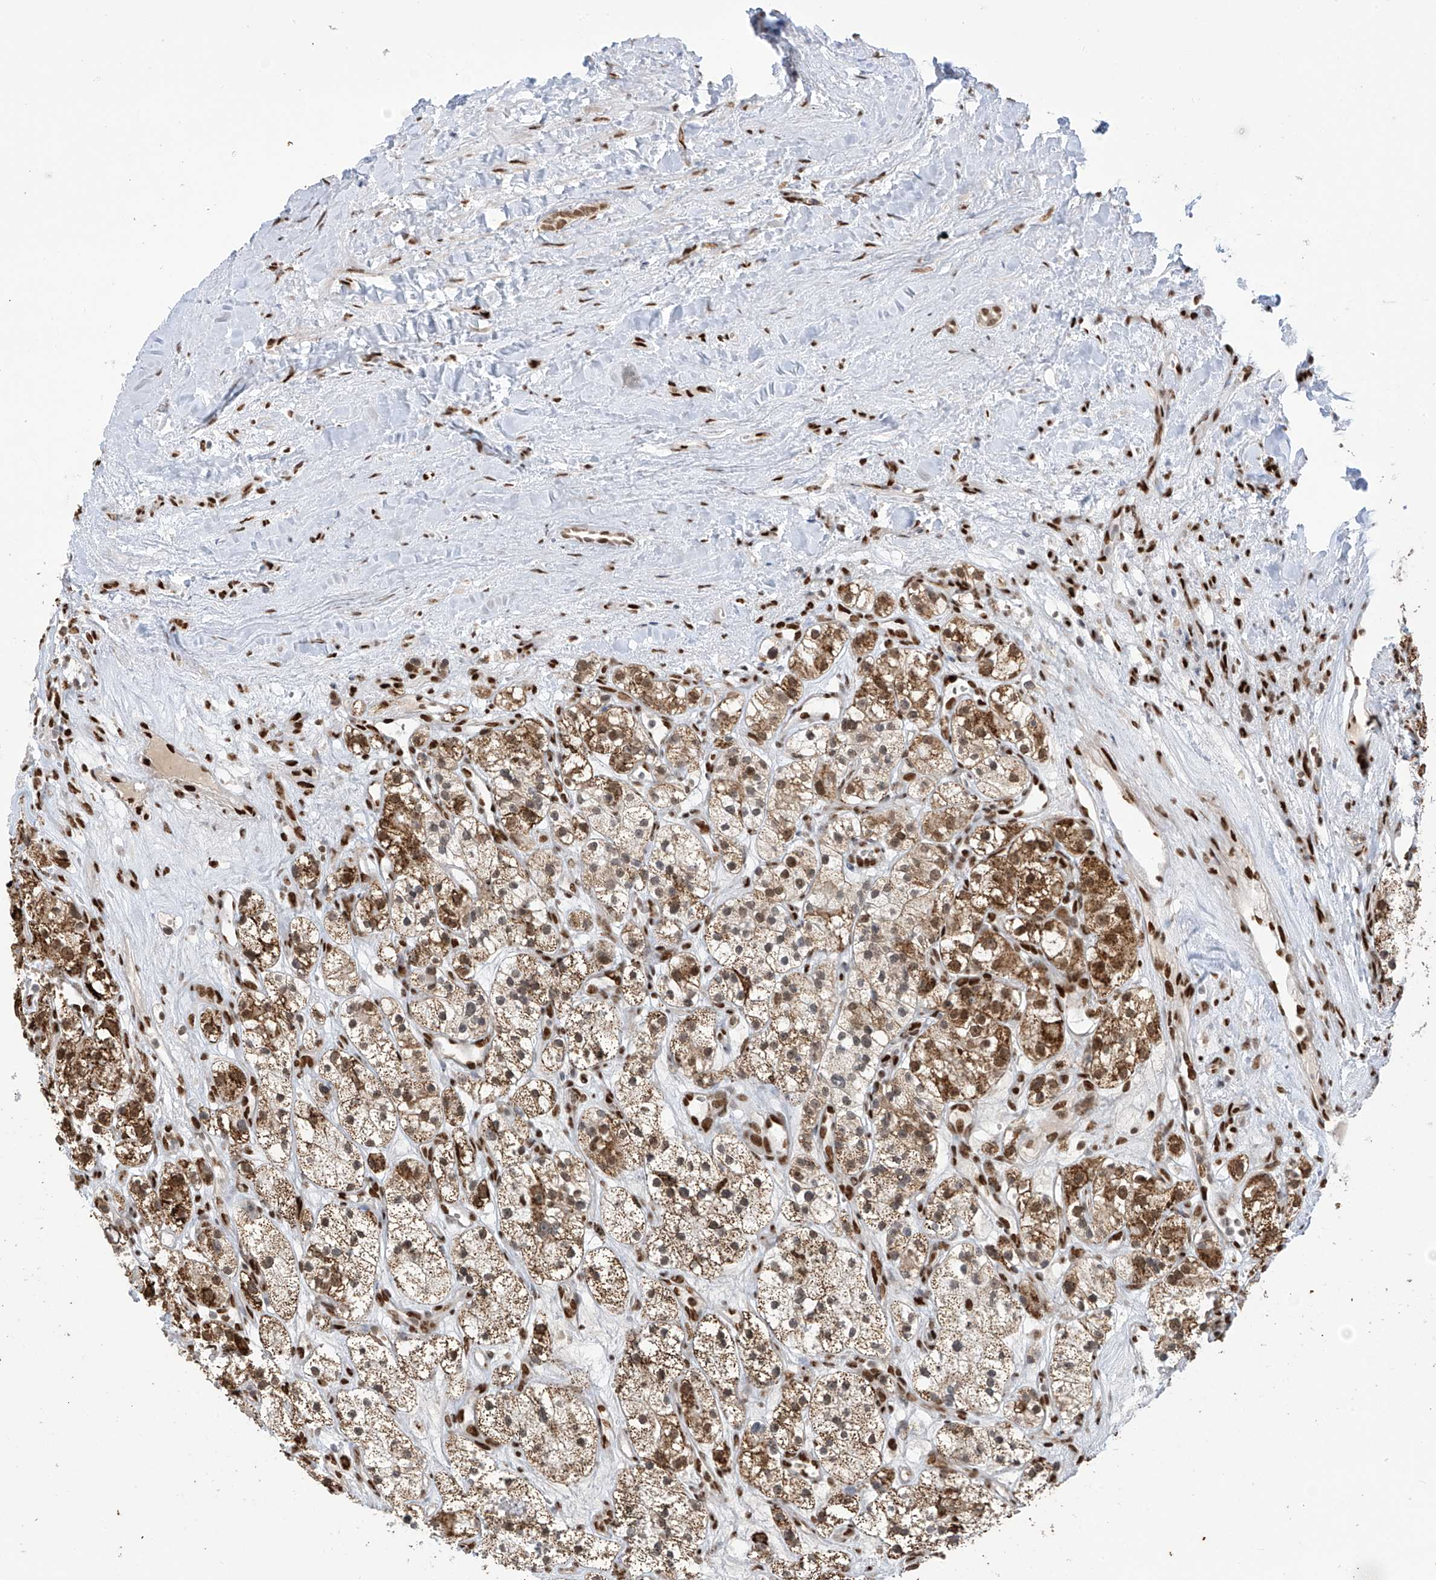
{"staining": {"intensity": "moderate", "quantity": ">75%", "location": "cytoplasmic/membranous"}, "tissue": "renal cancer", "cell_type": "Tumor cells", "image_type": "cancer", "snomed": [{"axis": "morphology", "description": "Adenocarcinoma, NOS"}, {"axis": "topography", "description": "Kidney"}], "caption": "A brown stain highlights moderate cytoplasmic/membranous expression of a protein in renal cancer tumor cells.", "gene": "PM20D2", "patient": {"sex": "female", "age": 57}}